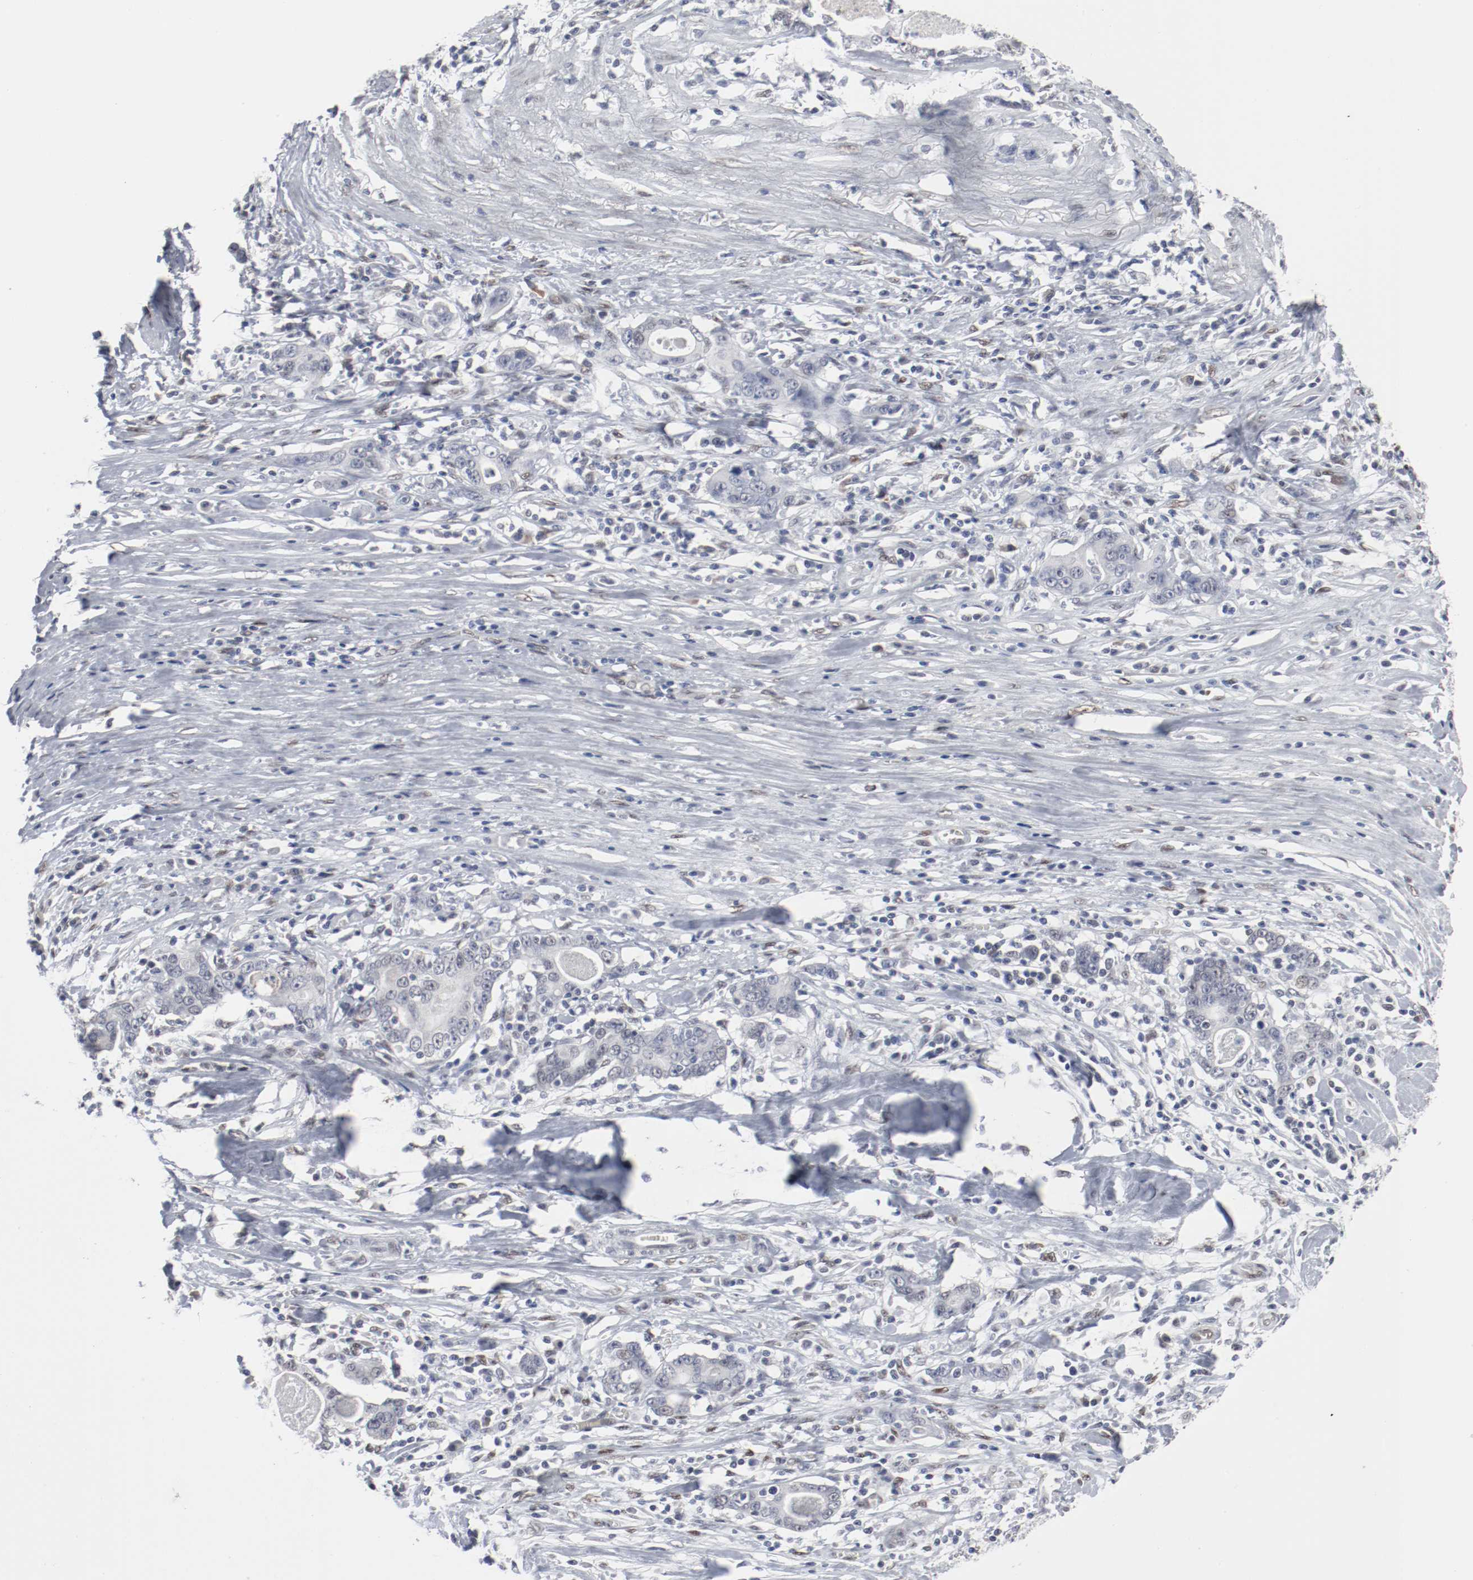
{"staining": {"intensity": "negative", "quantity": "none", "location": "none"}, "tissue": "stomach cancer", "cell_type": "Tumor cells", "image_type": "cancer", "snomed": [{"axis": "morphology", "description": "Adenocarcinoma, NOS"}, {"axis": "topography", "description": "Stomach, lower"}], "caption": "Immunohistochemistry (IHC) micrograph of neoplastic tissue: human adenocarcinoma (stomach) stained with DAB (3,3'-diaminobenzidine) reveals no significant protein expression in tumor cells. Brightfield microscopy of immunohistochemistry (IHC) stained with DAB (3,3'-diaminobenzidine) (brown) and hematoxylin (blue), captured at high magnification.", "gene": "ATF7", "patient": {"sex": "female", "age": 72}}